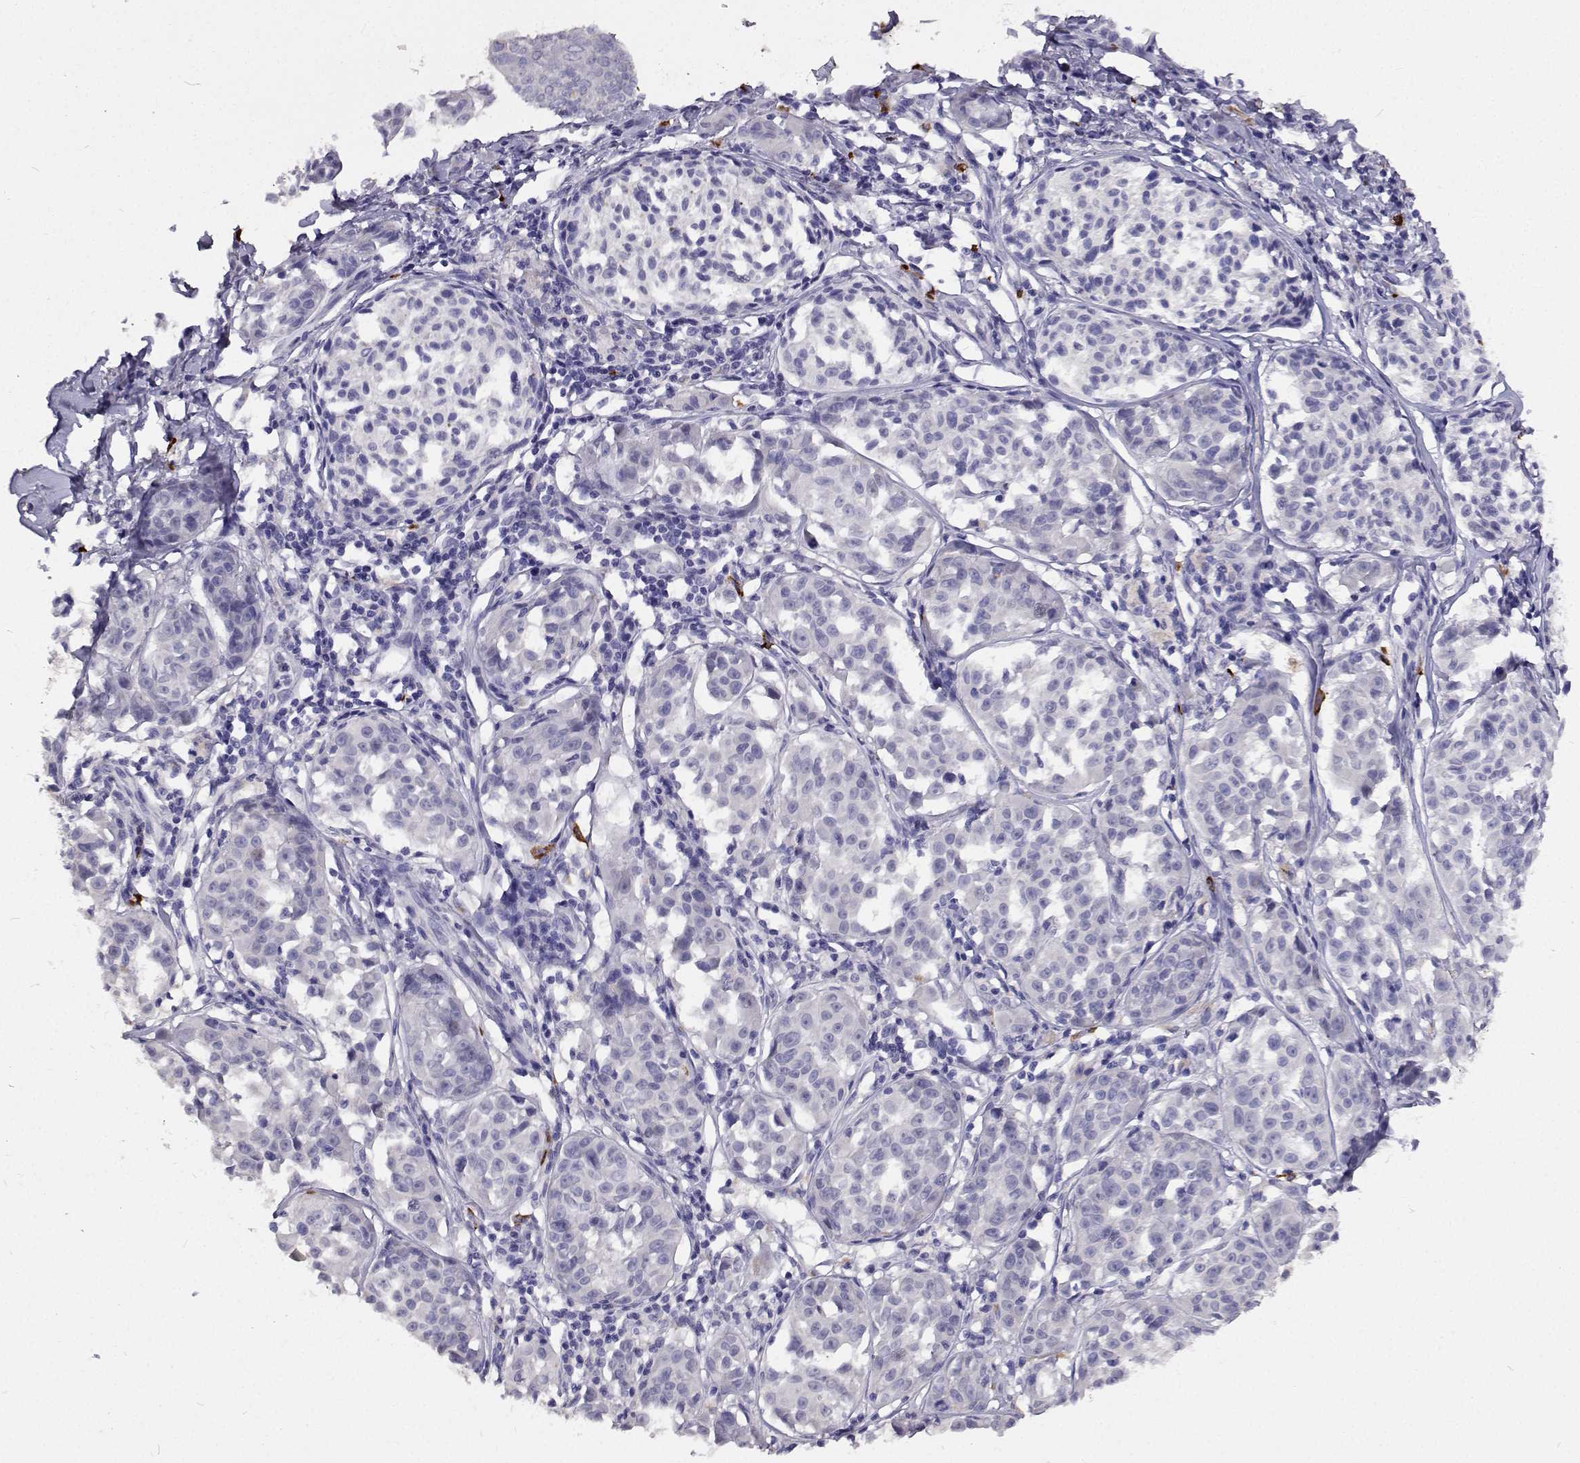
{"staining": {"intensity": "negative", "quantity": "none", "location": "none"}, "tissue": "melanoma", "cell_type": "Tumor cells", "image_type": "cancer", "snomed": [{"axis": "morphology", "description": "Malignant melanoma, NOS"}, {"axis": "topography", "description": "Skin"}], "caption": "There is no significant staining in tumor cells of melanoma.", "gene": "CFAP44", "patient": {"sex": "male", "age": 51}}